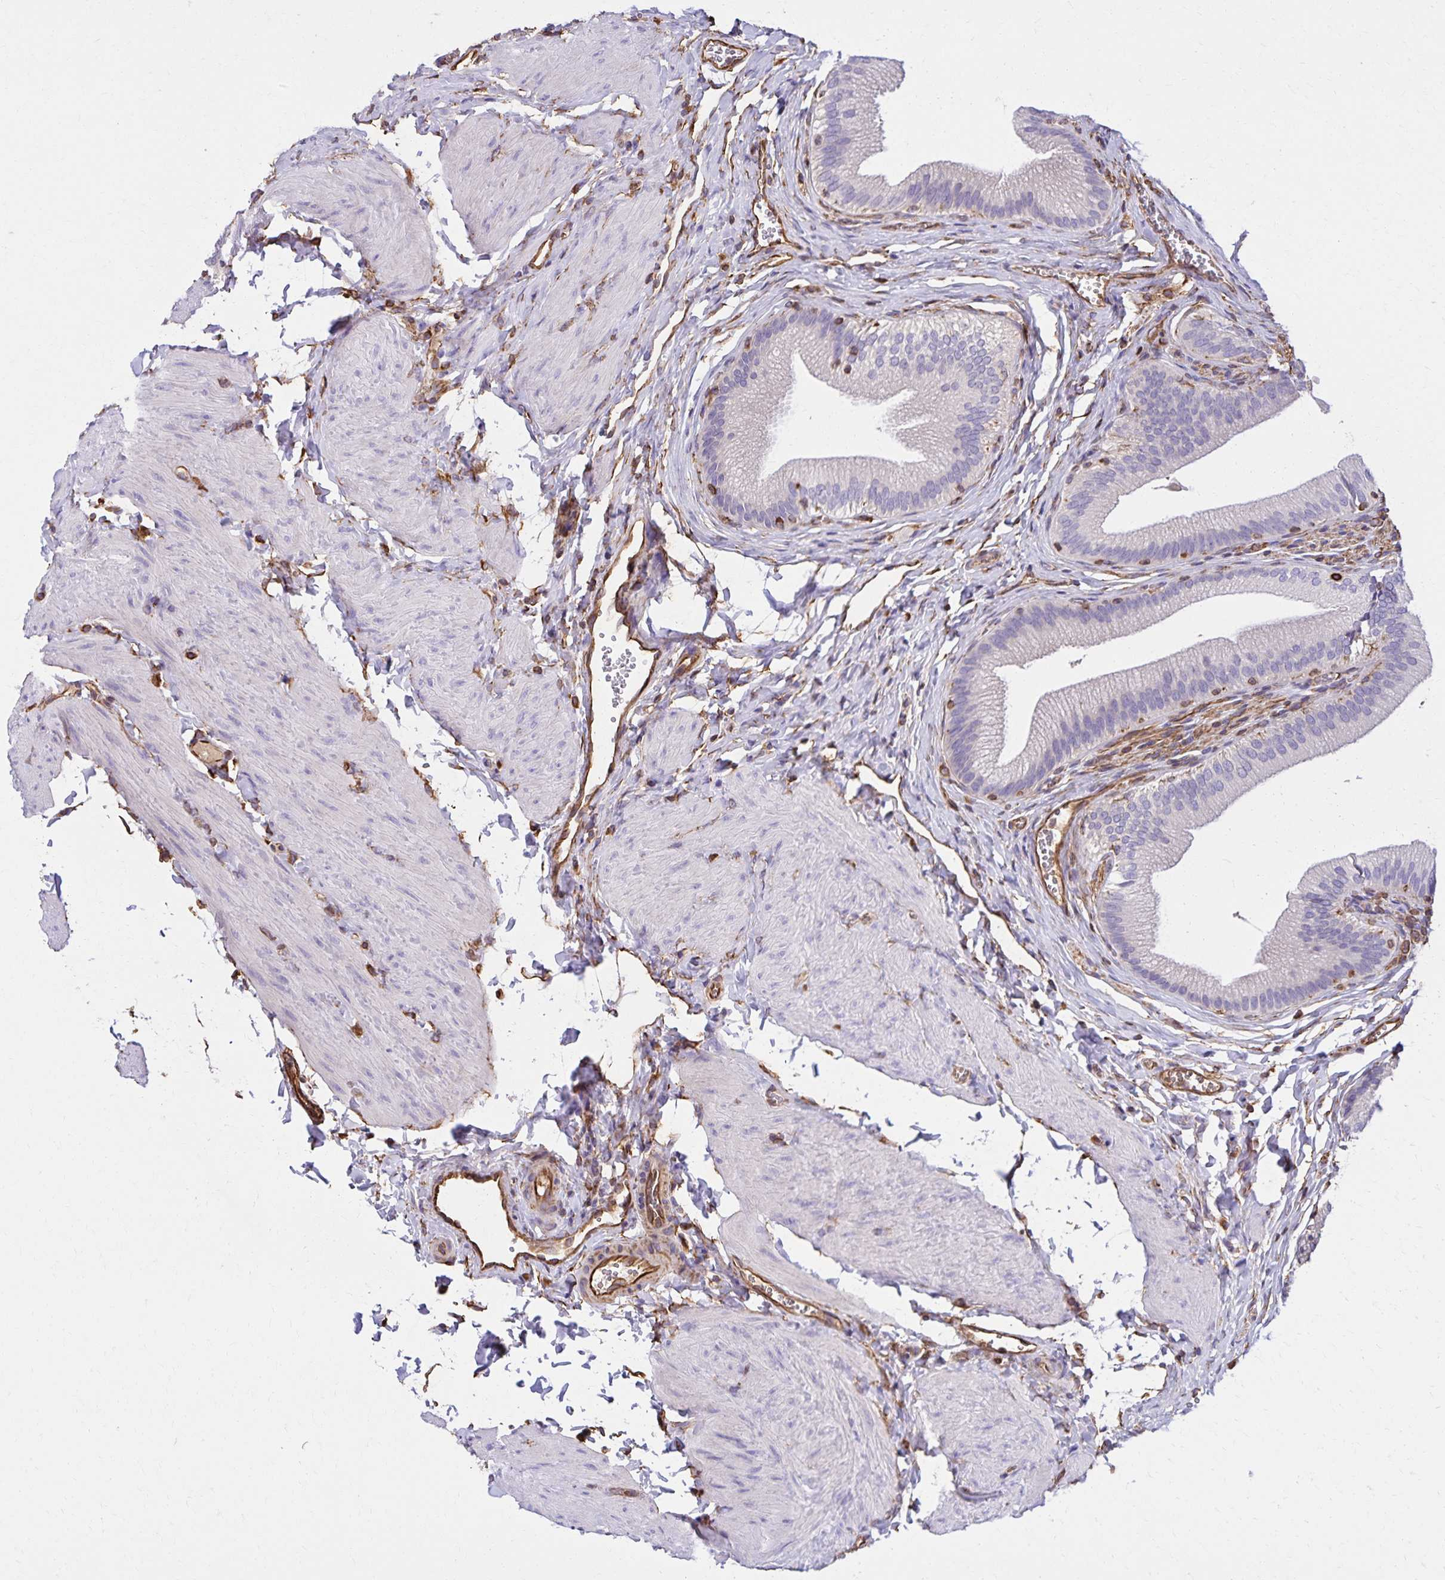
{"staining": {"intensity": "negative", "quantity": "none", "location": "none"}, "tissue": "gallbladder", "cell_type": "Glandular cells", "image_type": "normal", "snomed": [{"axis": "morphology", "description": "Normal tissue, NOS"}, {"axis": "topography", "description": "Gallbladder"}, {"axis": "topography", "description": "Peripheral nerve tissue"}], "caption": "IHC micrograph of benign gallbladder: human gallbladder stained with DAB (3,3'-diaminobenzidine) reveals no significant protein positivity in glandular cells.", "gene": "TRPV6", "patient": {"sex": "male", "age": 17}}